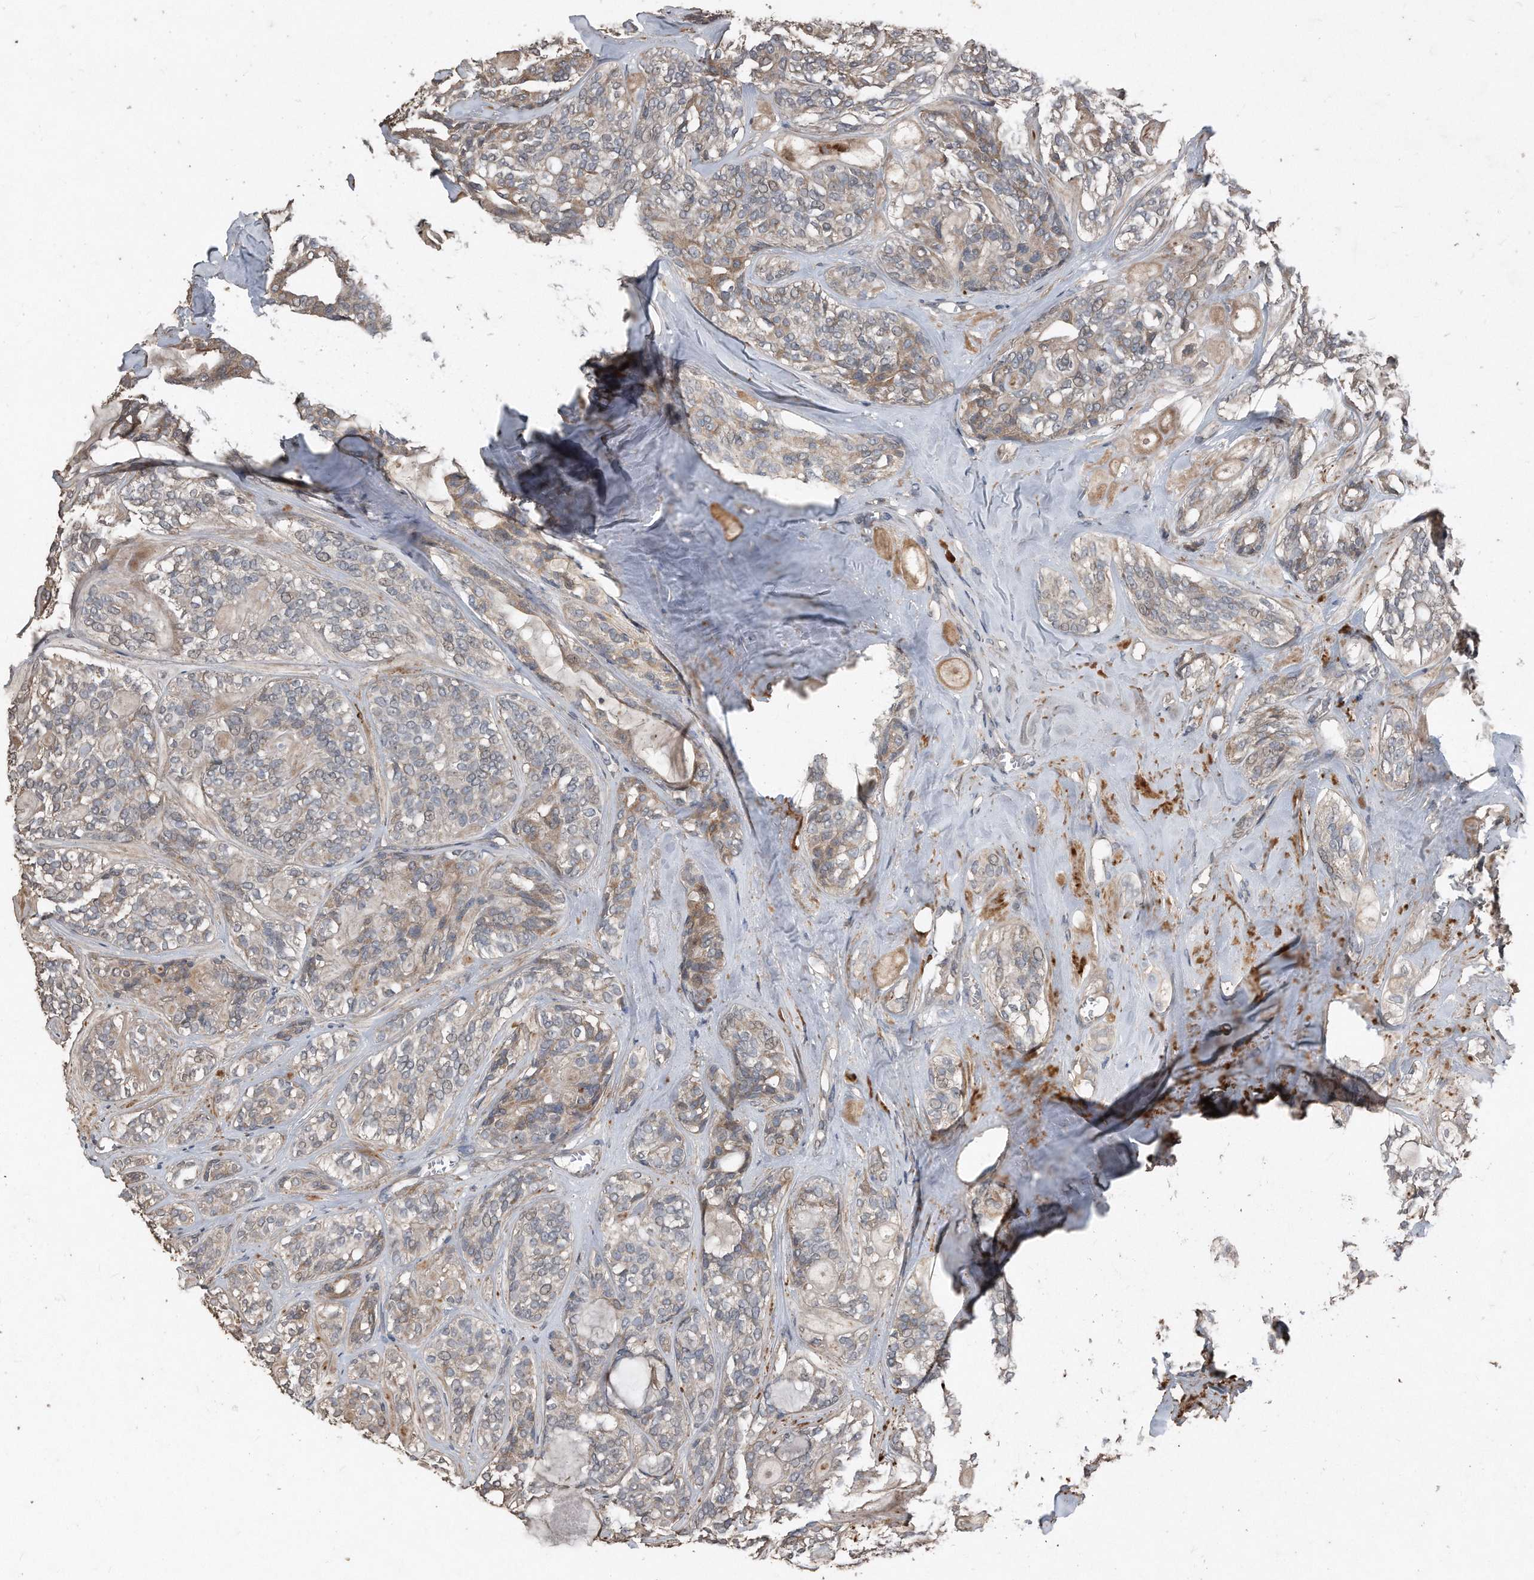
{"staining": {"intensity": "weak", "quantity": "<25%", "location": "cytoplasmic/membranous"}, "tissue": "head and neck cancer", "cell_type": "Tumor cells", "image_type": "cancer", "snomed": [{"axis": "morphology", "description": "Adenocarcinoma, NOS"}, {"axis": "topography", "description": "Head-Neck"}], "caption": "The micrograph exhibits no staining of tumor cells in adenocarcinoma (head and neck).", "gene": "ANKRD10", "patient": {"sex": "male", "age": 66}}